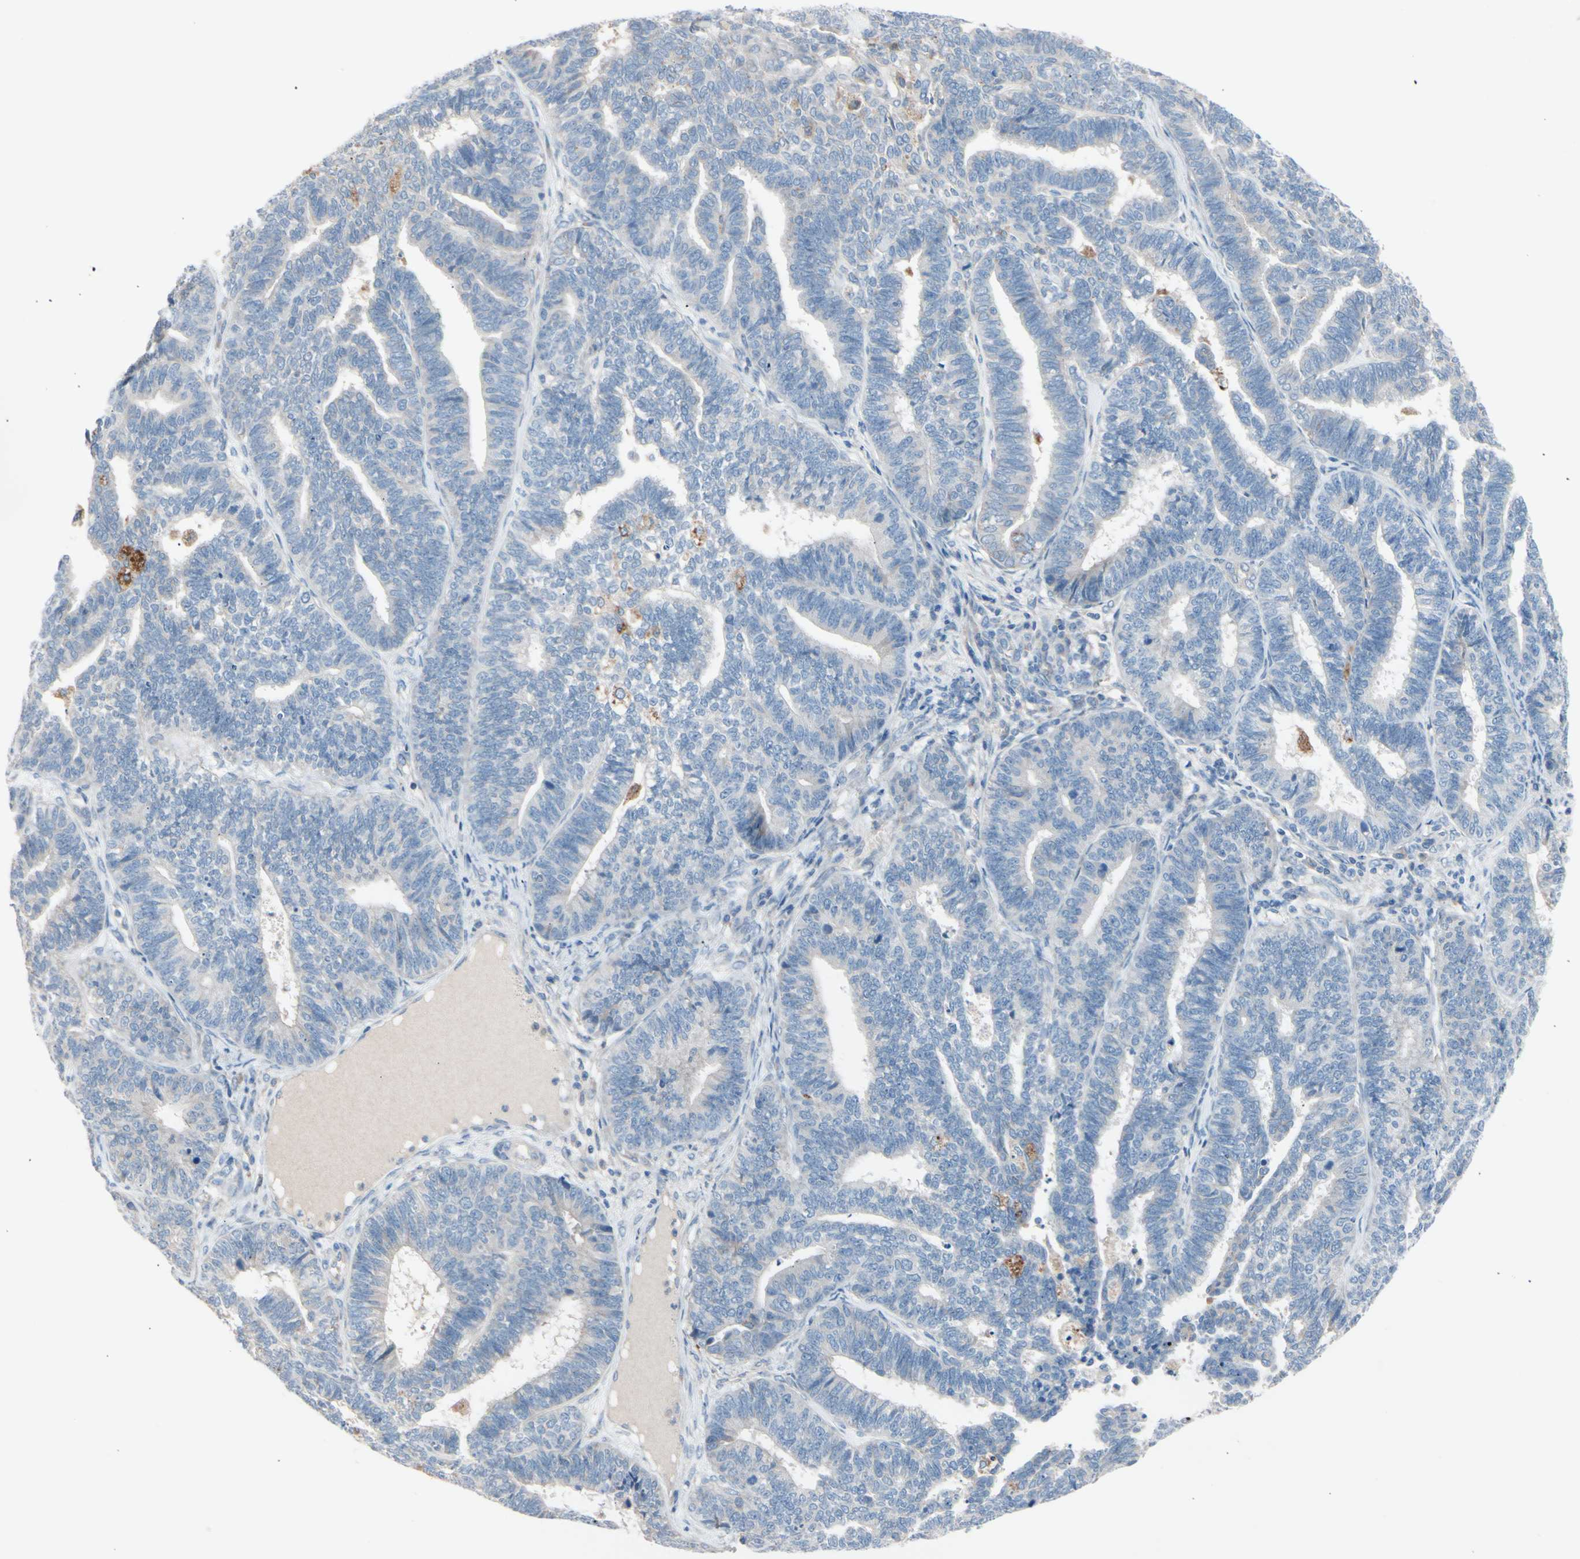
{"staining": {"intensity": "weak", "quantity": "<25%", "location": "cytoplasmic/membranous"}, "tissue": "endometrial cancer", "cell_type": "Tumor cells", "image_type": "cancer", "snomed": [{"axis": "morphology", "description": "Adenocarcinoma, NOS"}, {"axis": "topography", "description": "Endometrium"}], "caption": "Tumor cells are negative for protein expression in human adenocarcinoma (endometrial). (DAB (3,3'-diaminobenzidine) IHC with hematoxylin counter stain).", "gene": "CASQ1", "patient": {"sex": "female", "age": 70}}